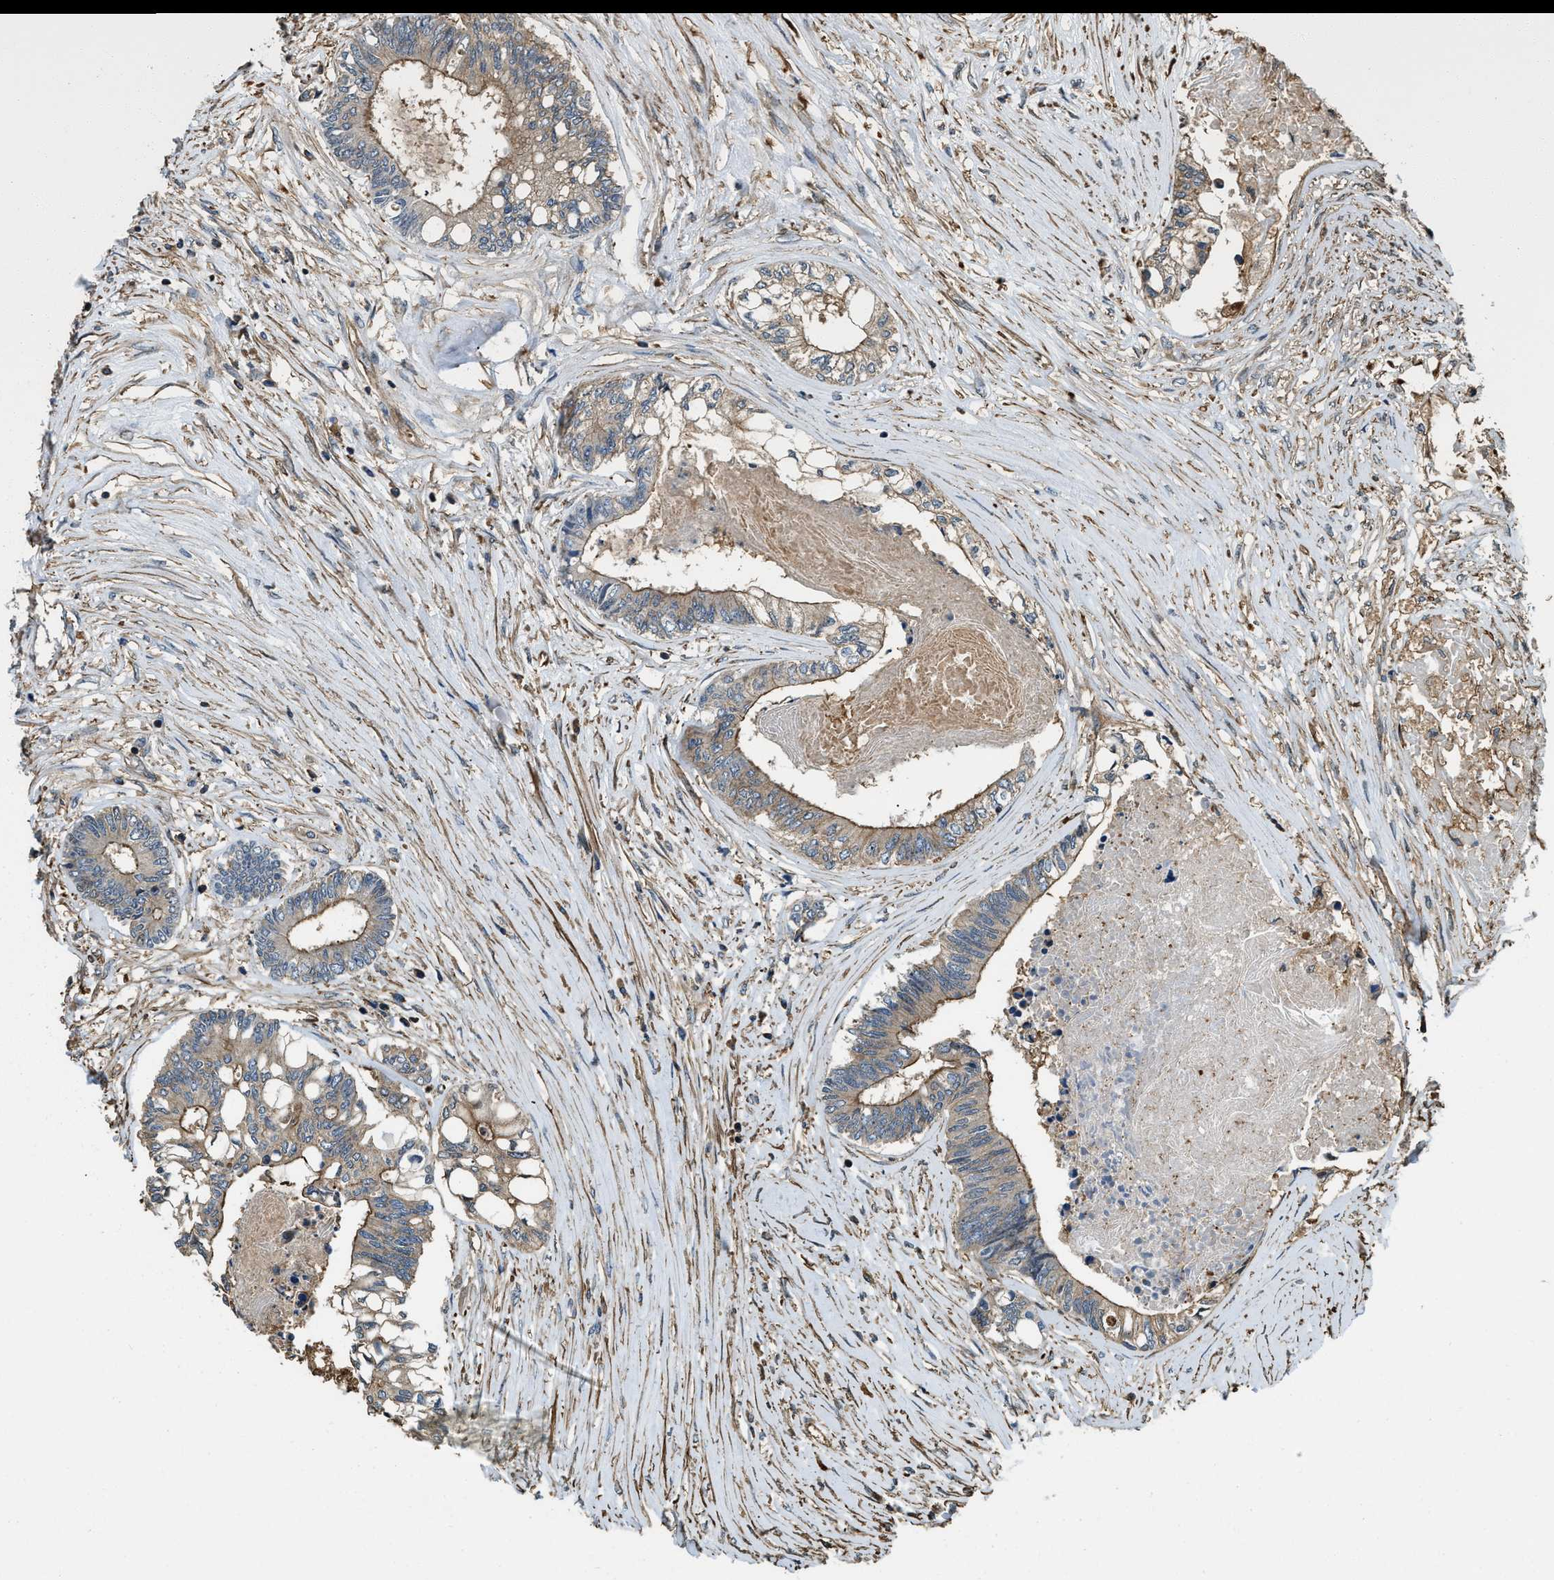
{"staining": {"intensity": "moderate", "quantity": ">75%", "location": "cytoplasmic/membranous"}, "tissue": "colorectal cancer", "cell_type": "Tumor cells", "image_type": "cancer", "snomed": [{"axis": "morphology", "description": "Adenocarcinoma, NOS"}, {"axis": "topography", "description": "Rectum"}], "caption": "Immunohistochemistry micrograph of neoplastic tissue: colorectal adenocarcinoma stained using immunohistochemistry (IHC) reveals medium levels of moderate protein expression localized specifically in the cytoplasmic/membranous of tumor cells, appearing as a cytoplasmic/membranous brown color.", "gene": "YARS1", "patient": {"sex": "male", "age": 63}}